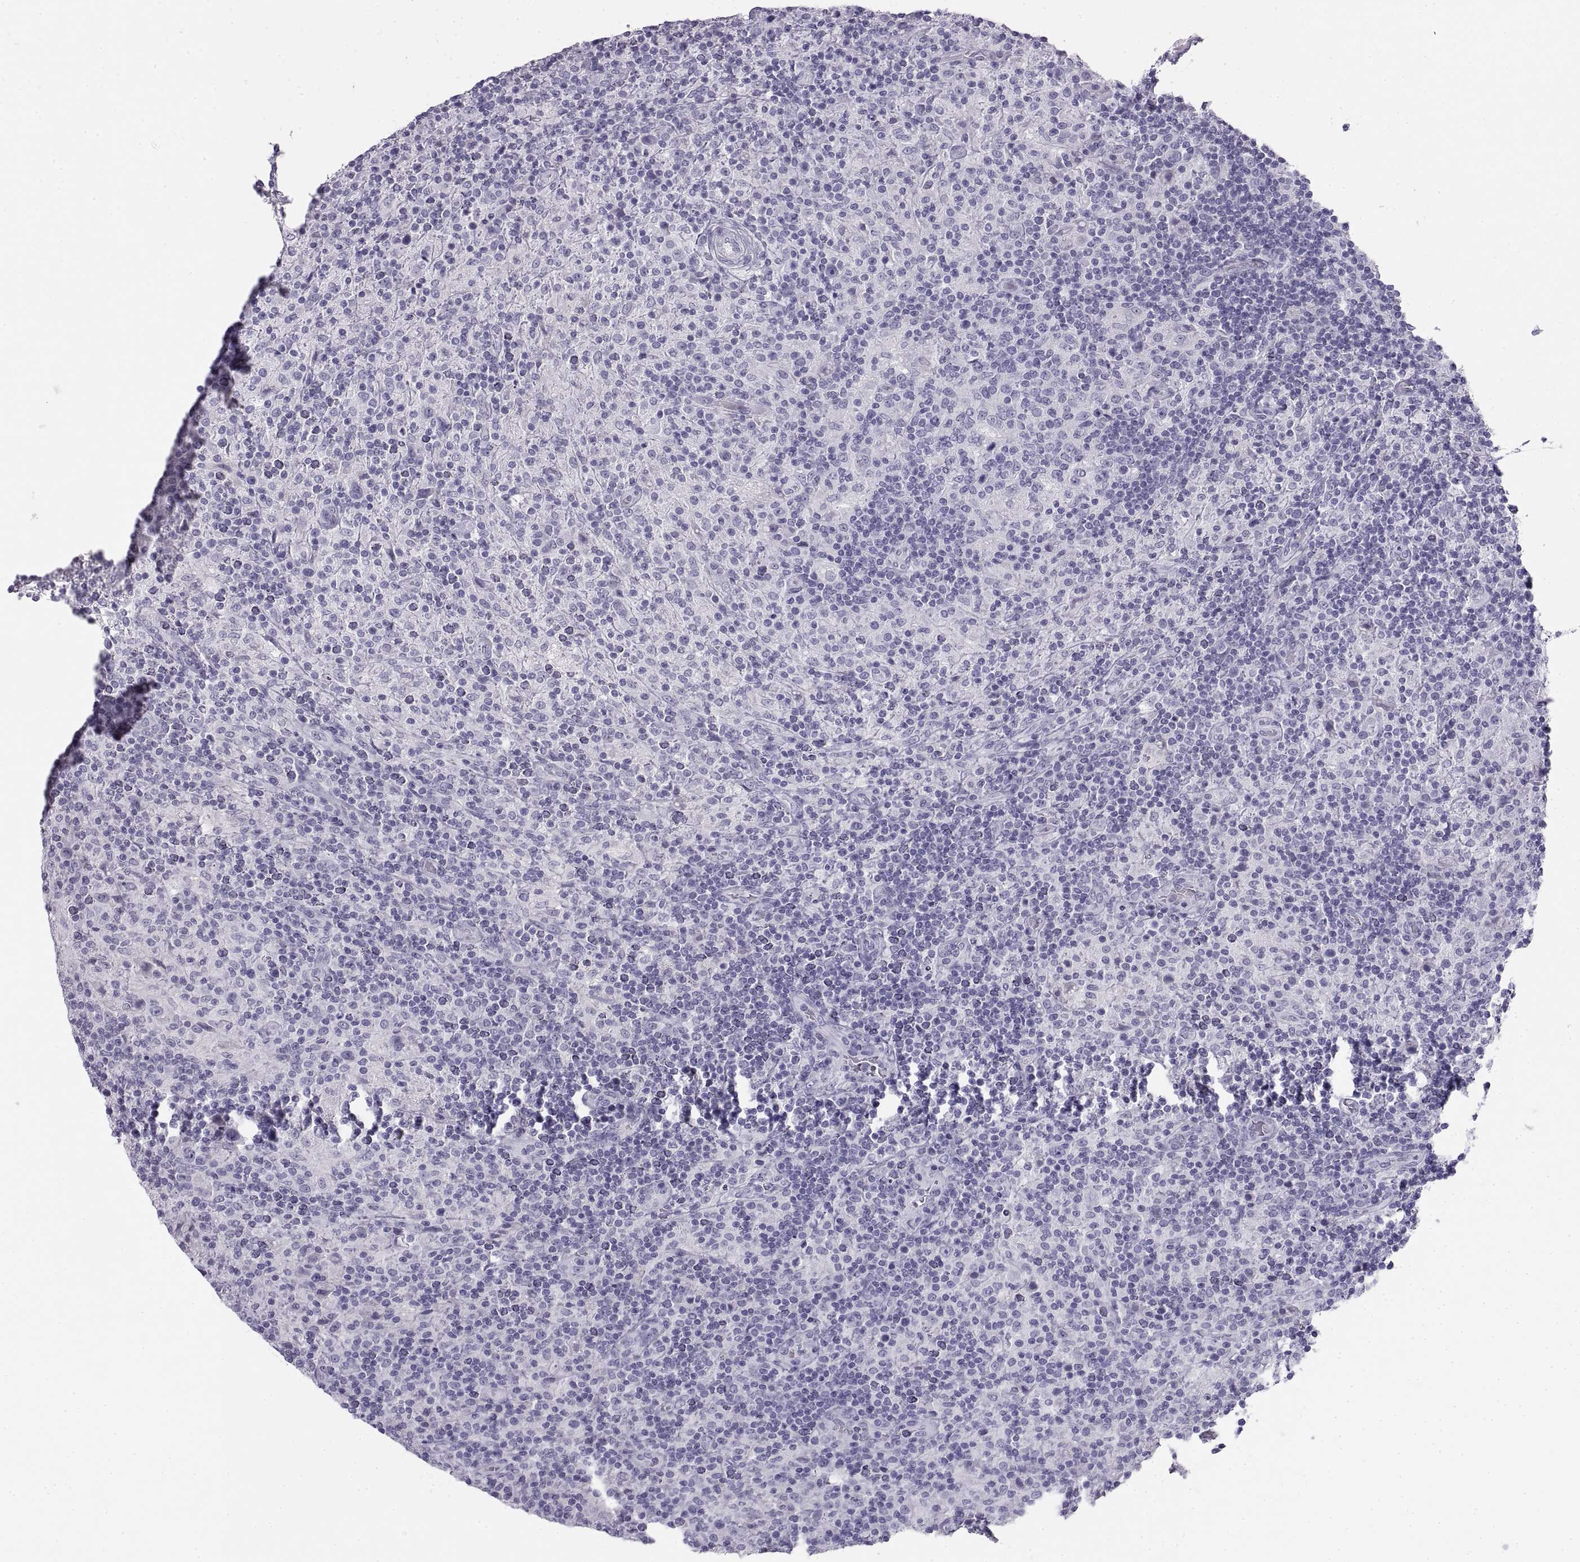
{"staining": {"intensity": "negative", "quantity": "none", "location": "none"}, "tissue": "lymphoma", "cell_type": "Tumor cells", "image_type": "cancer", "snomed": [{"axis": "morphology", "description": "Hodgkin's disease, NOS"}, {"axis": "topography", "description": "Lymph node"}], "caption": "High magnification brightfield microscopy of Hodgkin's disease stained with DAB (brown) and counterstained with hematoxylin (blue): tumor cells show no significant expression.", "gene": "SEMG1", "patient": {"sex": "male", "age": 70}}